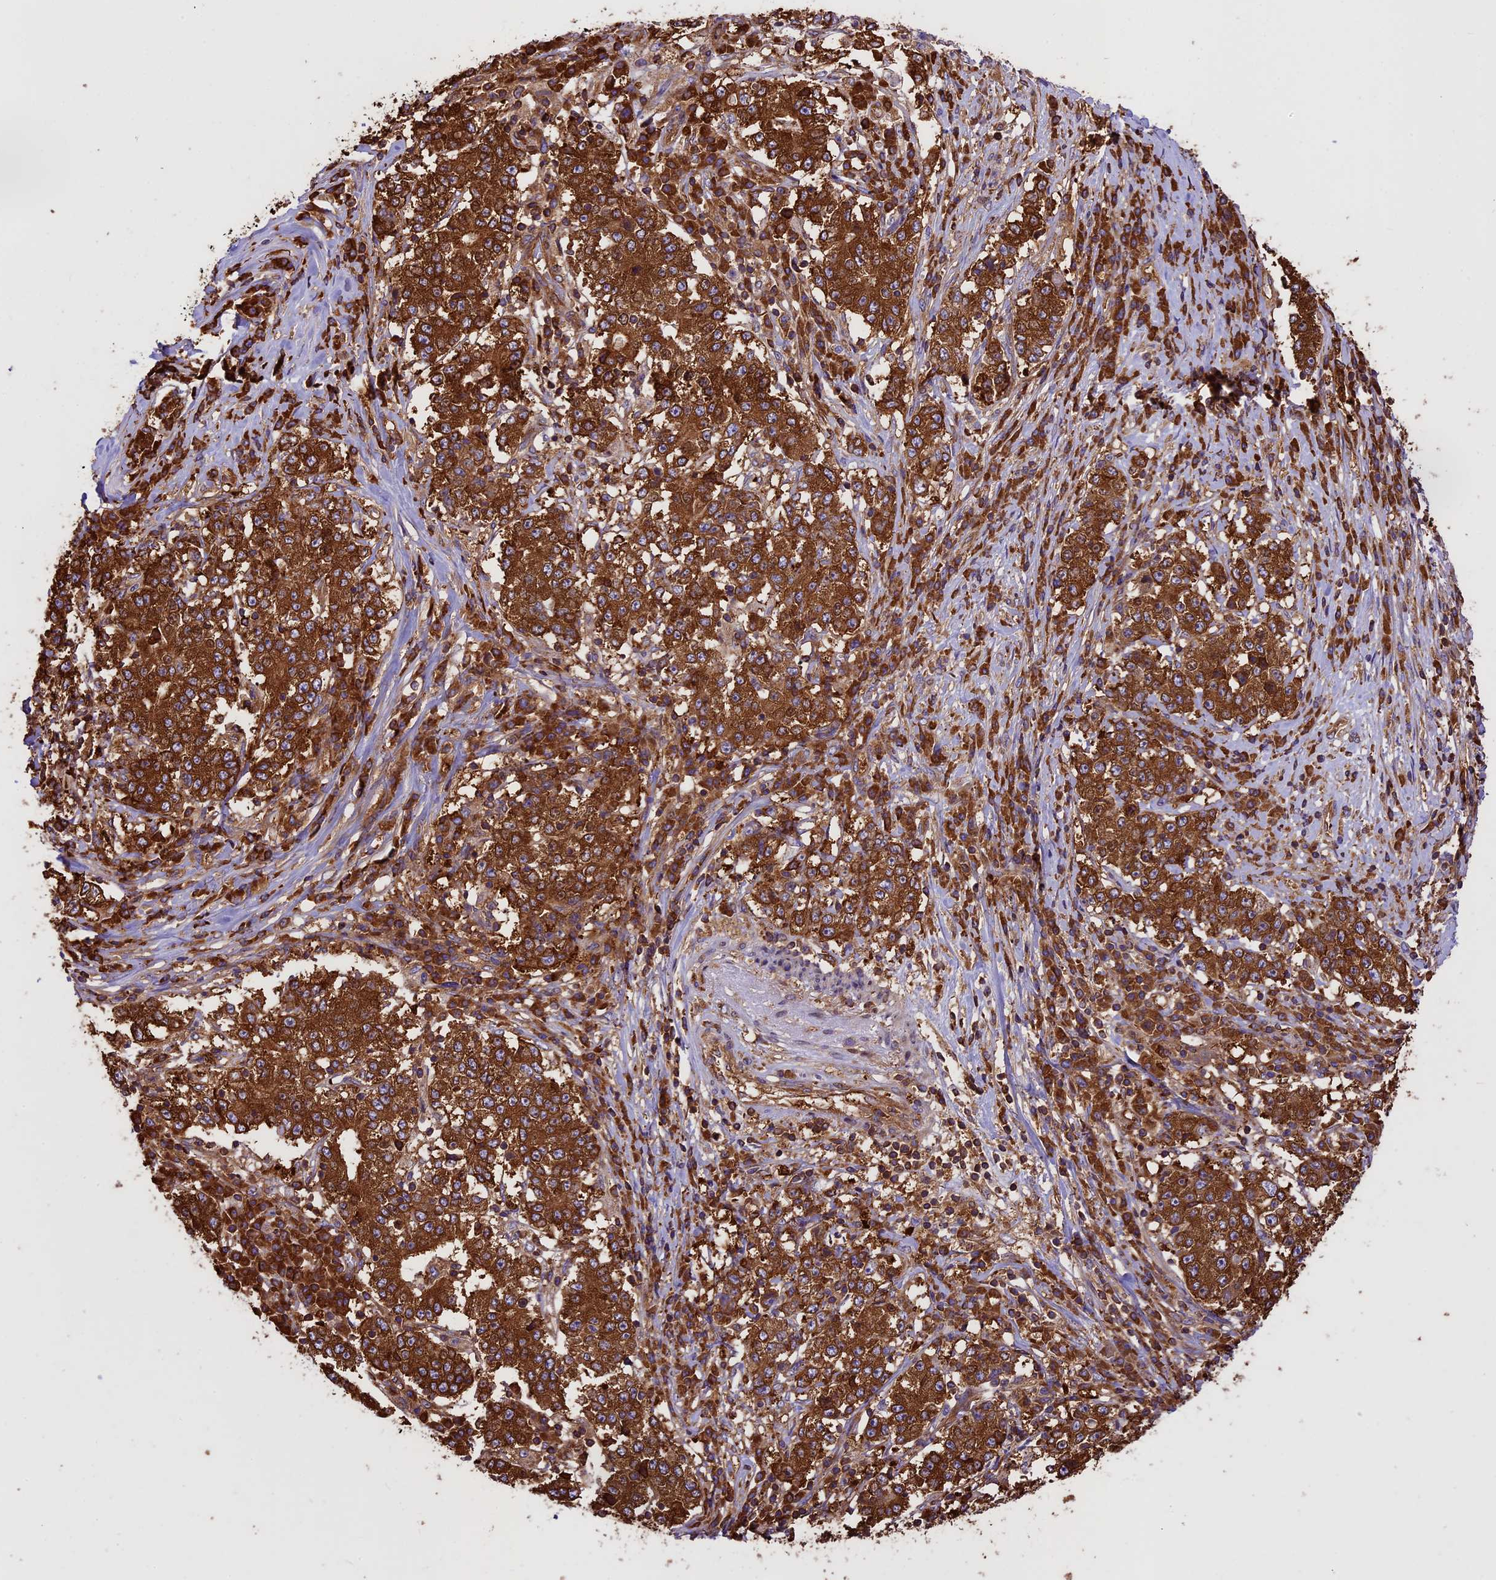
{"staining": {"intensity": "strong", "quantity": ">75%", "location": "cytoplasmic/membranous"}, "tissue": "stomach cancer", "cell_type": "Tumor cells", "image_type": "cancer", "snomed": [{"axis": "morphology", "description": "Adenocarcinoma, NOS"}, {"axis": "topography", "description": "Stomach"}], "caption": "This is an image of immunohistochemistry staining of adenocarcinoma (stomach), which shows strong expression in the cytoplasmic/membranous of tumor cells.", "gene": "KARS1", "patient": {"sex": "male", "age": 59}}